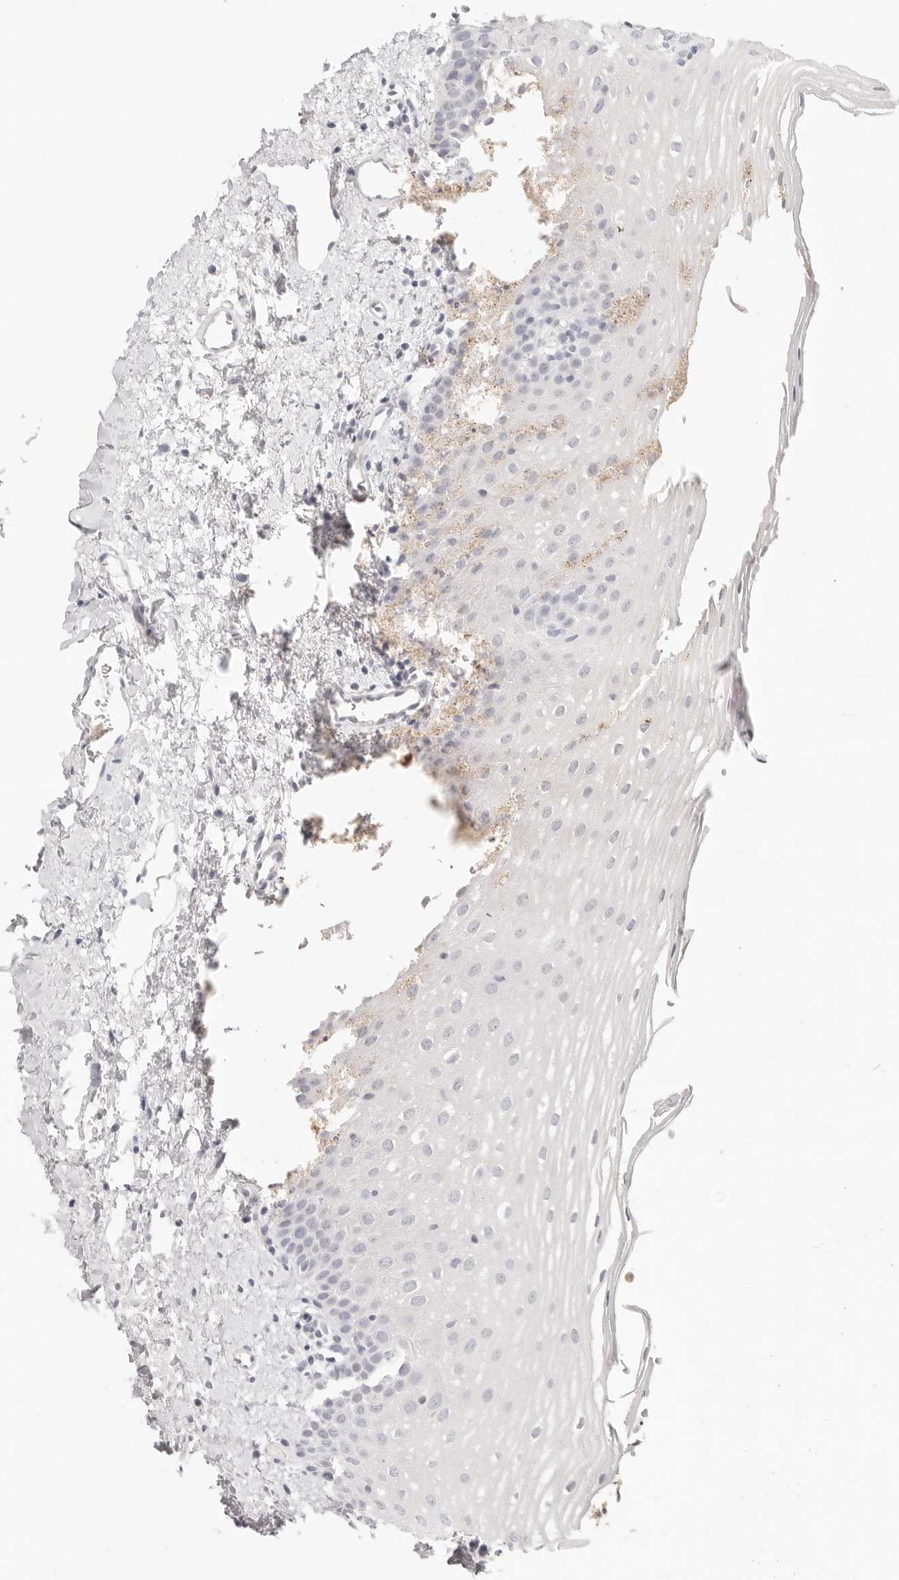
{"staining": {"intensity": "negative", "quantity": "none", "location": "none"}, "tissue": "oral mucosa", "cell_type": "Squamous epithelial cells", "image_type": "normal", "snomed": [{"axis": "morphology", "description": "Normal tissue, NOS"}, {"axis": "topography", "description": "Oral tissue"}], "caption": "Squamous epithelial cells show no significant expression in normal oral mucosa. Brightfield microscopy of immunohistochemistry stained with DAB (brown) and hematoxylin (blue), captured at high magnification.", "gene": "ASCL1", "patient": {"sex": "female", "age": 56}}